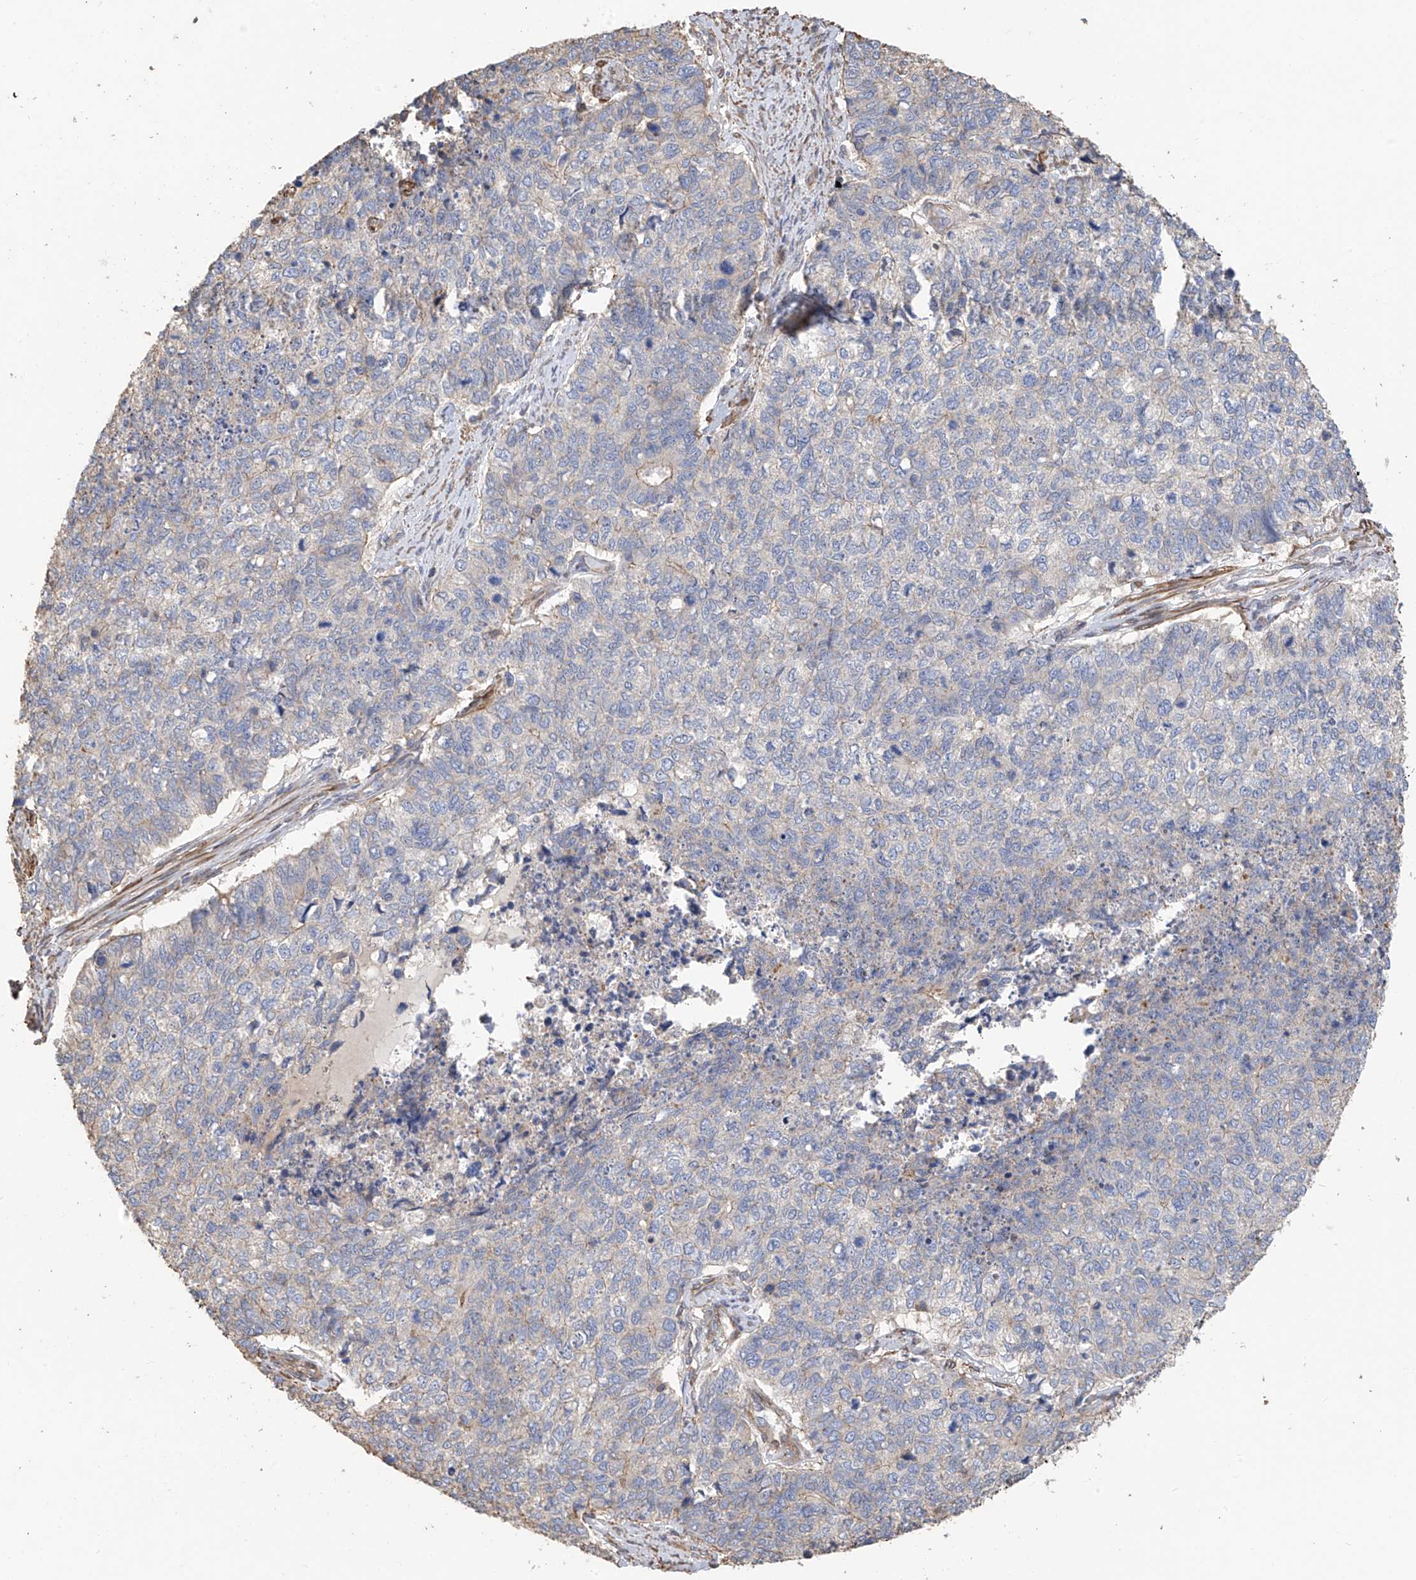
{"staining": {"intensity": "negative", "quantity": "none", "location": "none"}, "tissue": "cervical cancer", "cell_type": "Tumor cells", "image_type": "cancer", "snomed": [{"axis": "morphology", "description": "Squamous cell carcinoma, NOS"}, {"axis": "topography", "description": "Cervix"}], "caption": "An immunohistochemistry (IHC) micrograph of squamous cell carcinoma (cervical) is shown. There is no staining in tumor cells of squamous cell carcinoma (cervical).", "gene": "SLC43A3", "patient": {"sex": "female", "age": 63}}